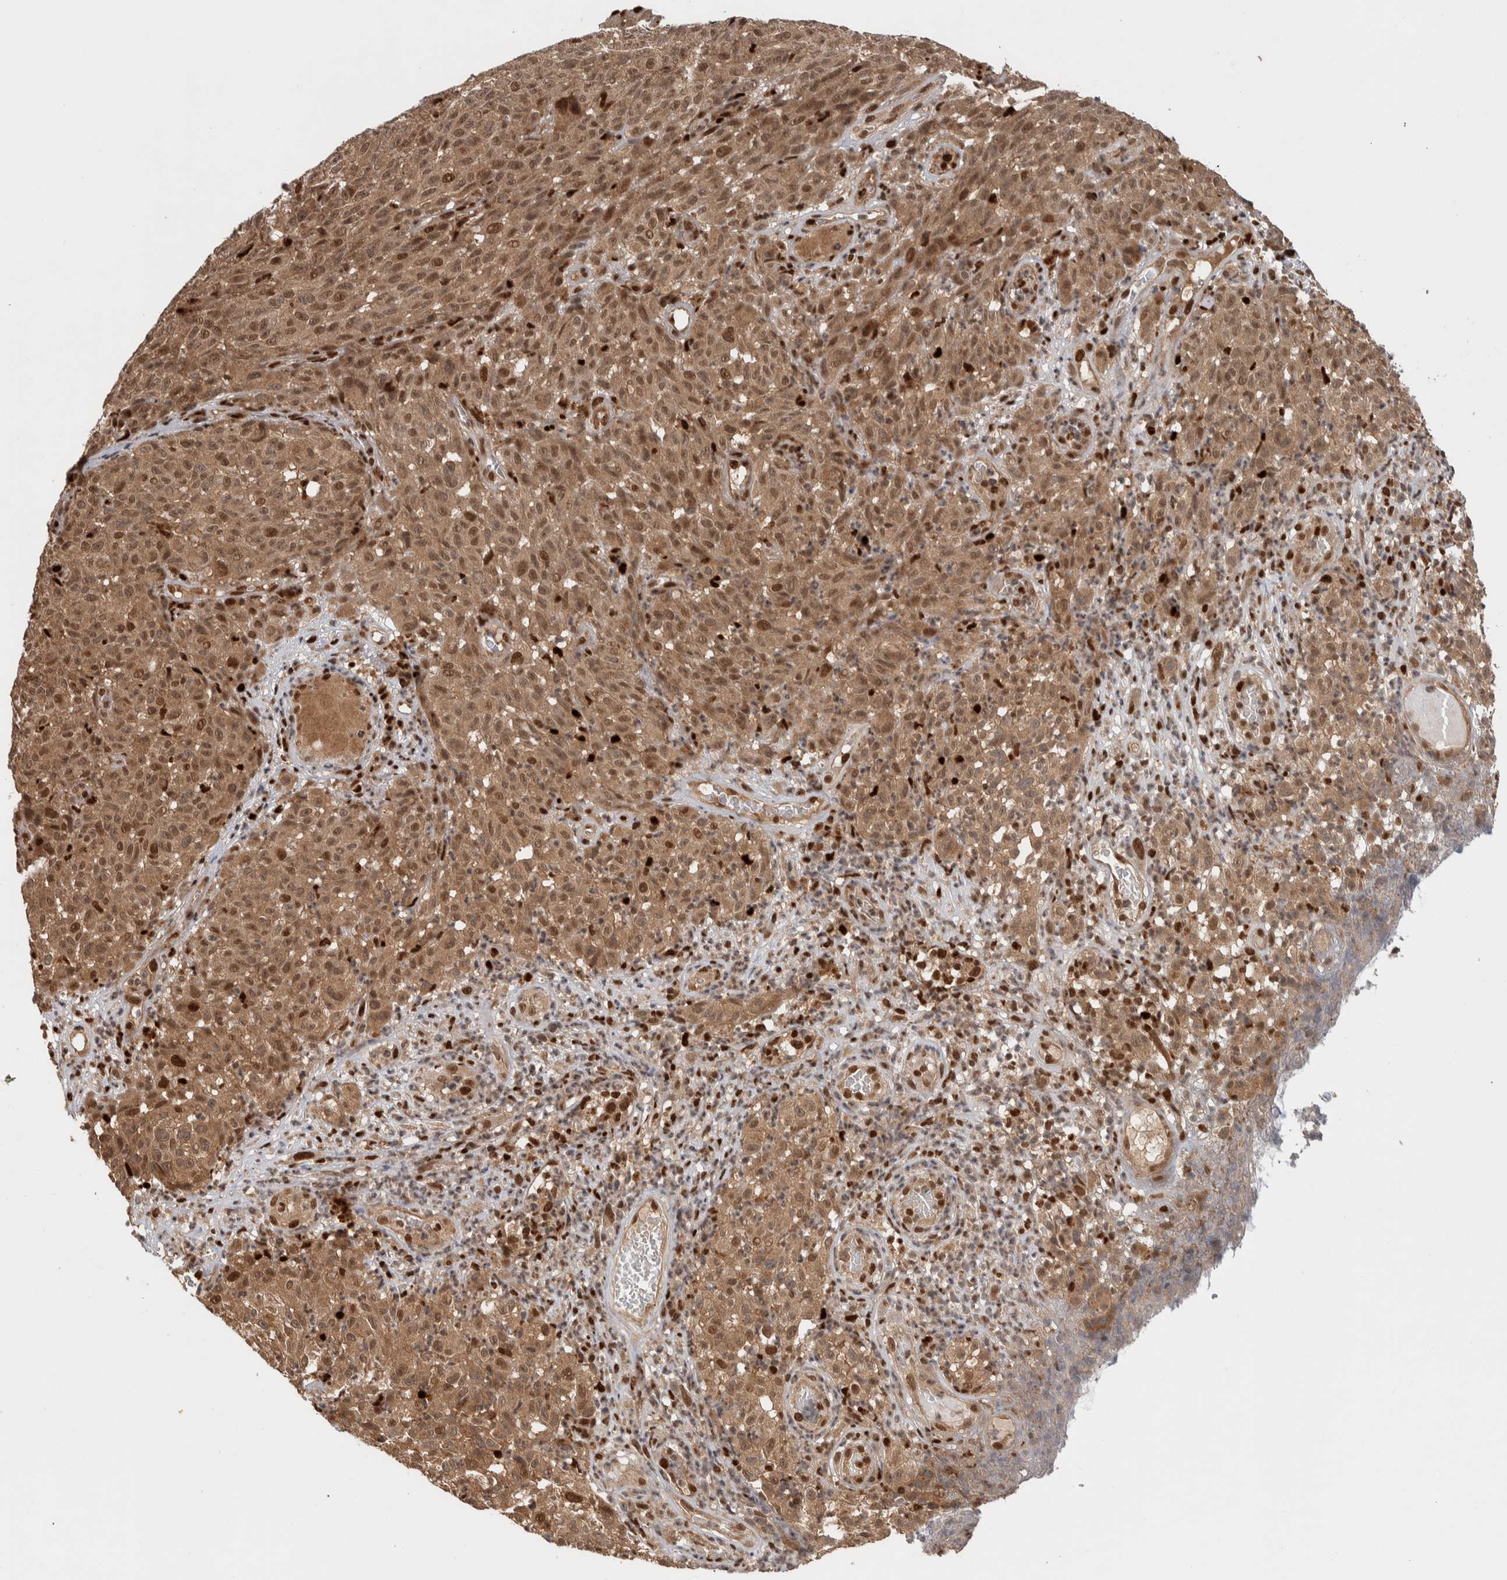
{"staining": {"intensity": "moderate", "quantity": ">75%", "location": "cytoplasmic/membranous,nuclear"}, "tissue": "melanoma", "cell_type": "Tumor cells", "image_type": "cancer", "snomed": [{"axis": "morphology", "description": "Malignant melanoma, NOS"}, {"axis": "topography", "description": "Skin"}], "caption": "Human melanoma stained for a protein (brown) exhibits moderate cytoplasmic/membranous and nuclear positive expression in about >75% of tumor cells.", "gene": "RPS6KA4", "patient": {"sex": "female", "age": 82}}